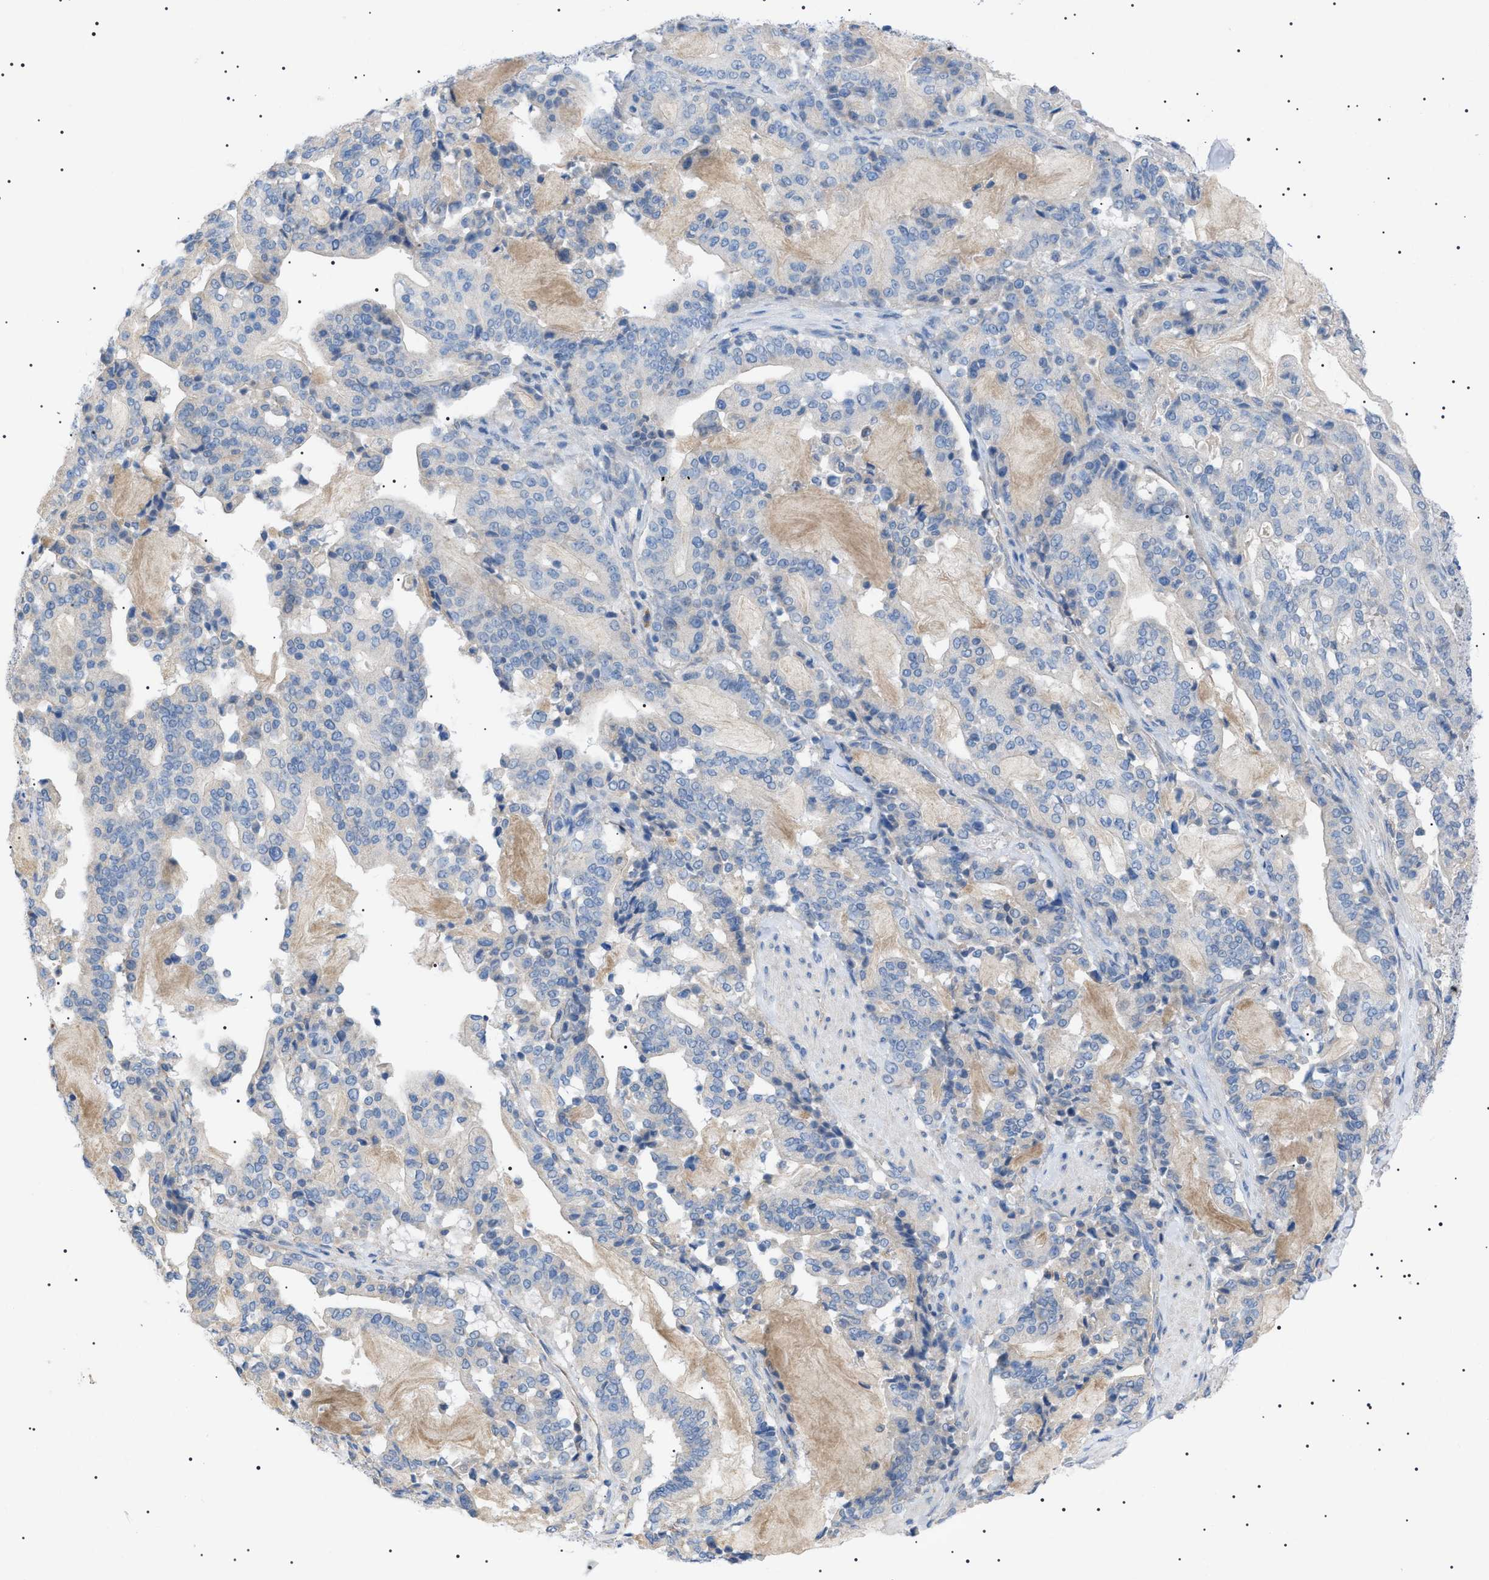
{"staining": {"intensity": "negative", "quantity": "none", "location": "none"}, "tissue": "pancreatic cancer", "cell_type": "Tumor cells", "image_type": "cancer", "snomed": [{"axis": "morphology", "description": "Adenocarcinoma, NOS"}, {"axis": "topography", "description": "Pancreas"}], "caption": "A high-resolution histopathology image shows immunohistochemistry (IHC) staining of pancreatic adenocarcinoma, which demonstrates no significant expression in tumor cells.", "gene": "ADAMTS1", "patient": {"sex": "male", "age": 63}}